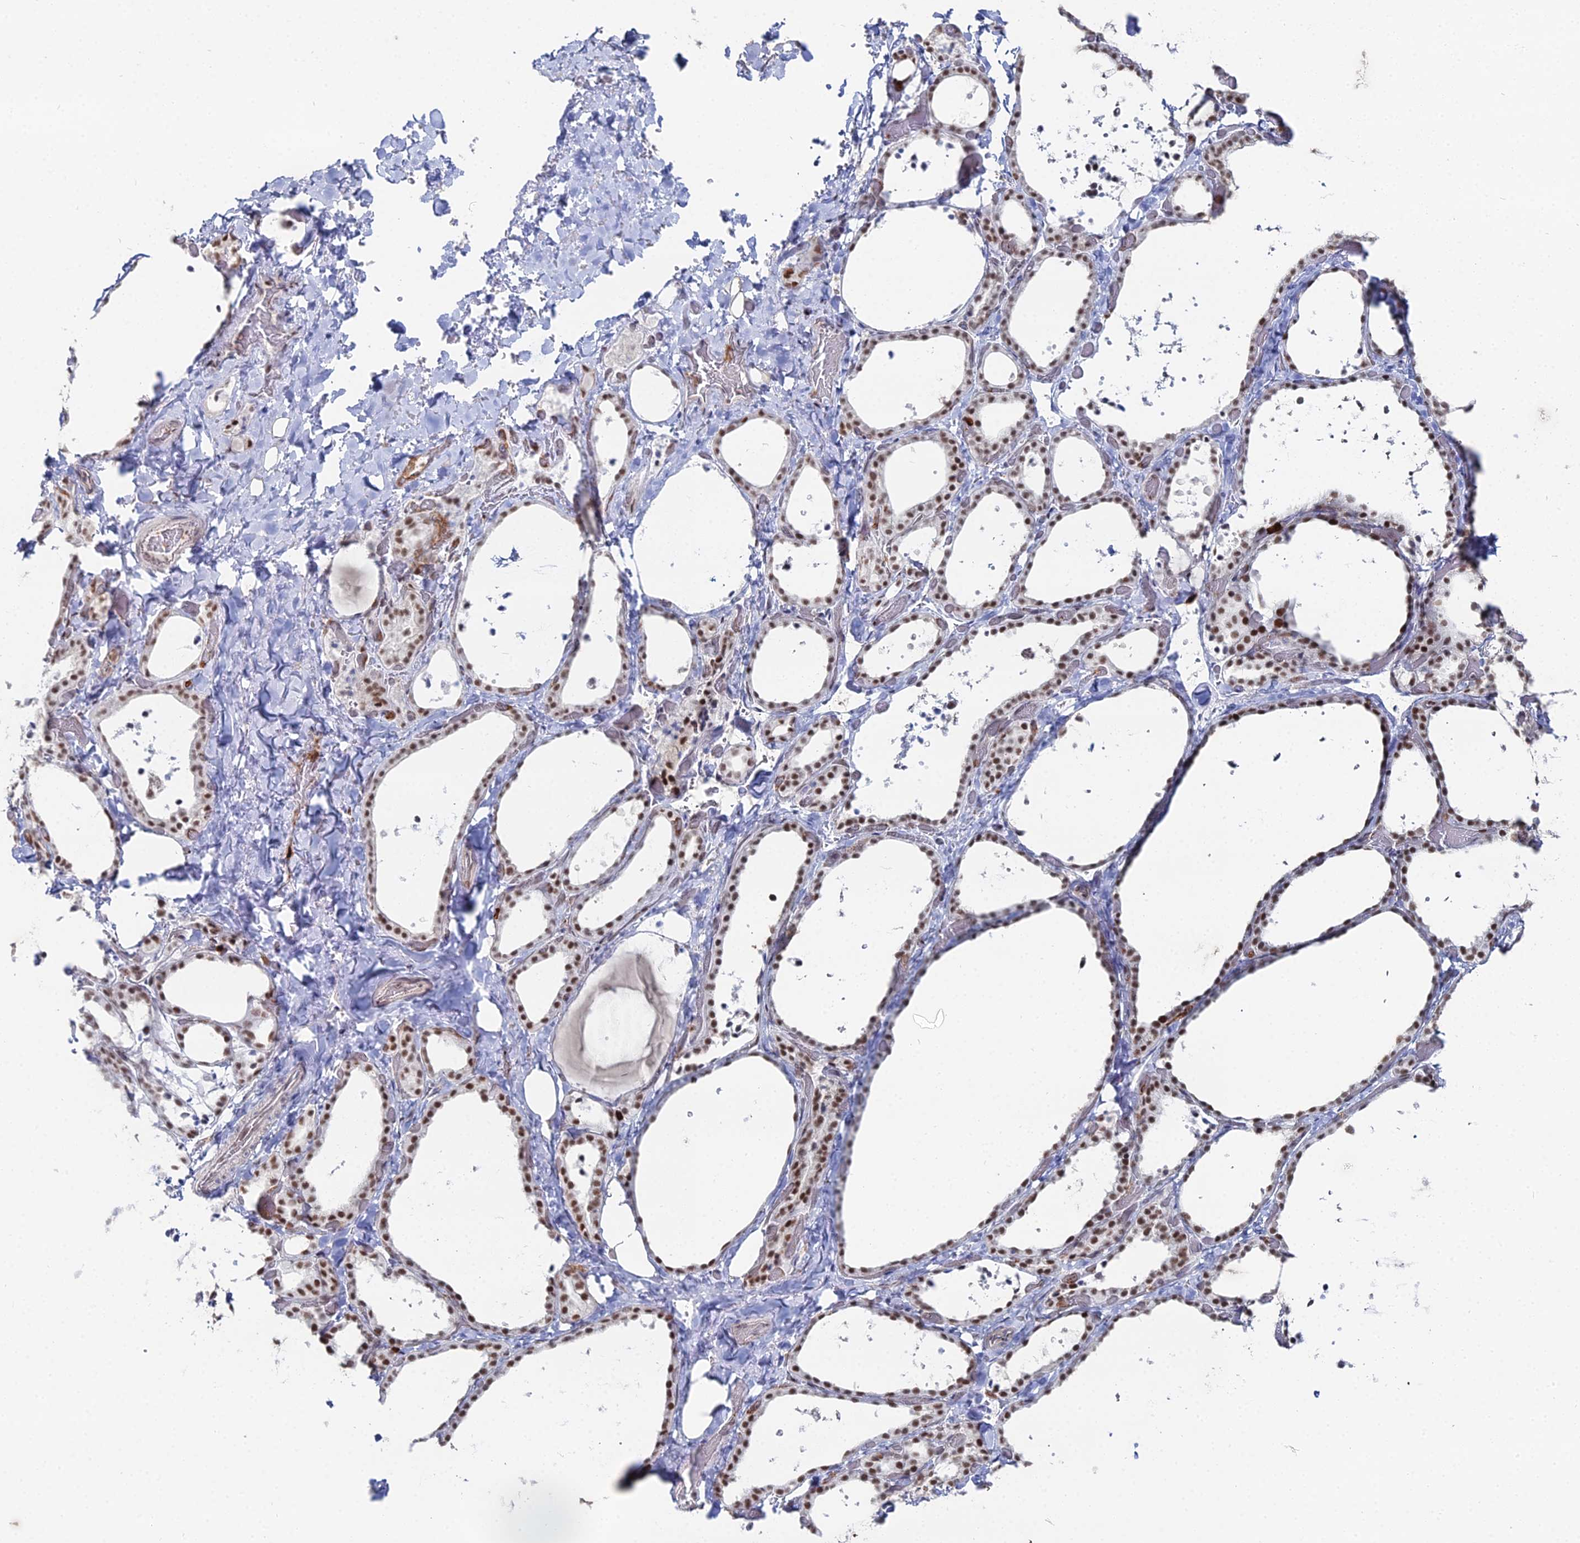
{"staining": {"intensity": "moderate", "quantity": ">75%", "location": "nuclear"}, "tissue": "thyroid gland", "cell_type": "Glandular cells", "image_type": "normal", "snomed": [{"axis": "morphology", "description": "Normal tissue, NOS"}, {"axis": "topography", "description": "Thyroid gland"}], "caption": "Human thyroid gland stained with a brown dye displays moderate nuclear positive expression in about >75% of glandular cells.", "gene": "GSC2", "patient": {"sex": "female", "age": 44}}